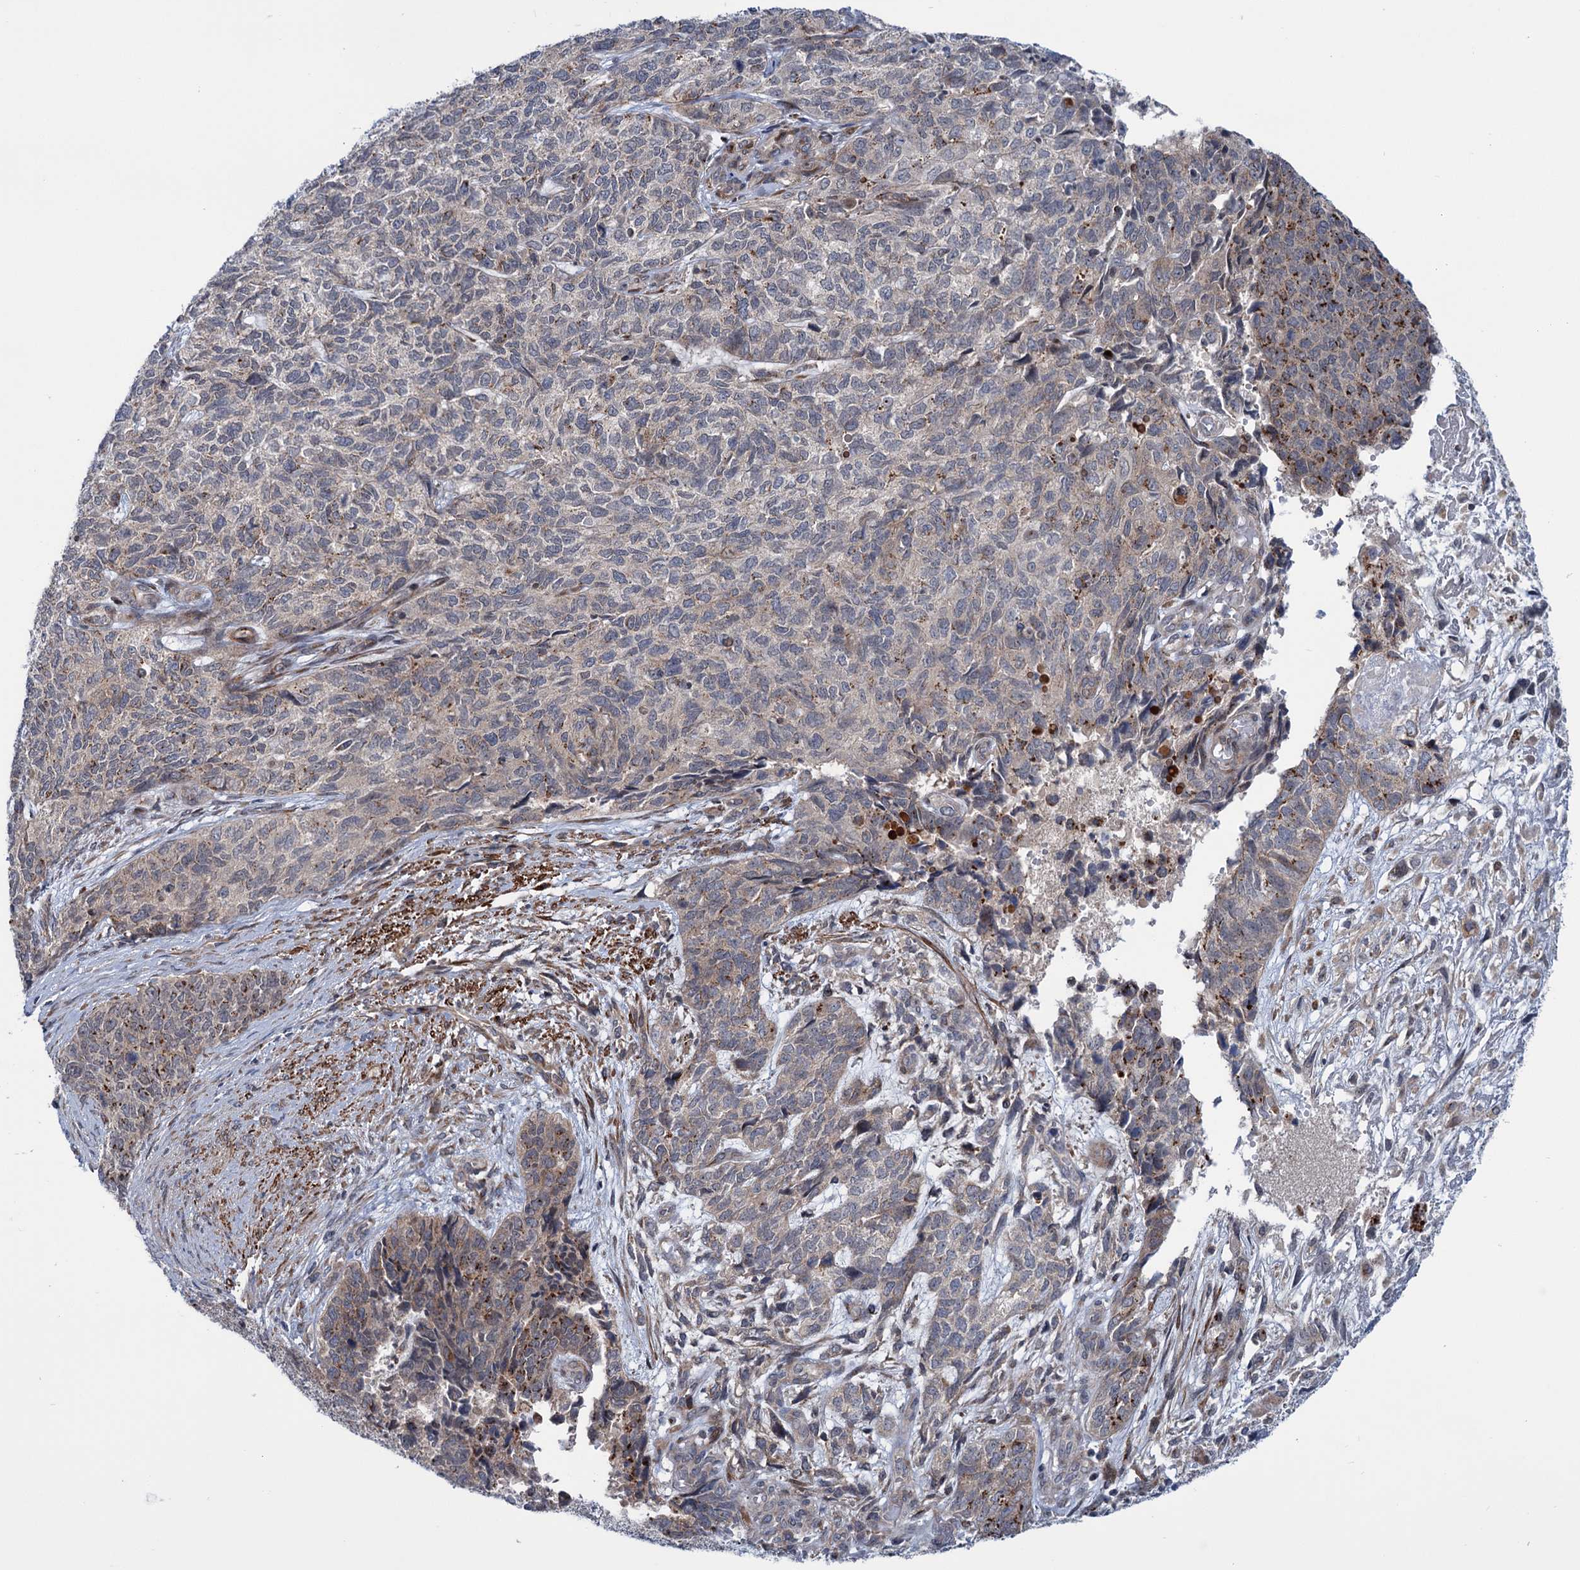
{"staining": {"intensity": "strong", "quantity": "<25%", "location": "cytoplasmic/membranous"}, "tissue": "cervical cancer", "cell_type": "Tumor cells", "image_type": "cancer", "snomed": [{"axis": "morphology", "description": "Squamous cell carcinoma, NOS"}, {"axis": "topography", "description": "Cervix"}], "caption": "Immunohistochemistry histopathology image of human cervical cancer stained for a protein (brown), which demonstrates medium levels of strong cytoplasmic/membranous positivity in approximately <25% of tumor cells.", "gene": "ELP4", "patient": {"sex": "female", "age": 63}}